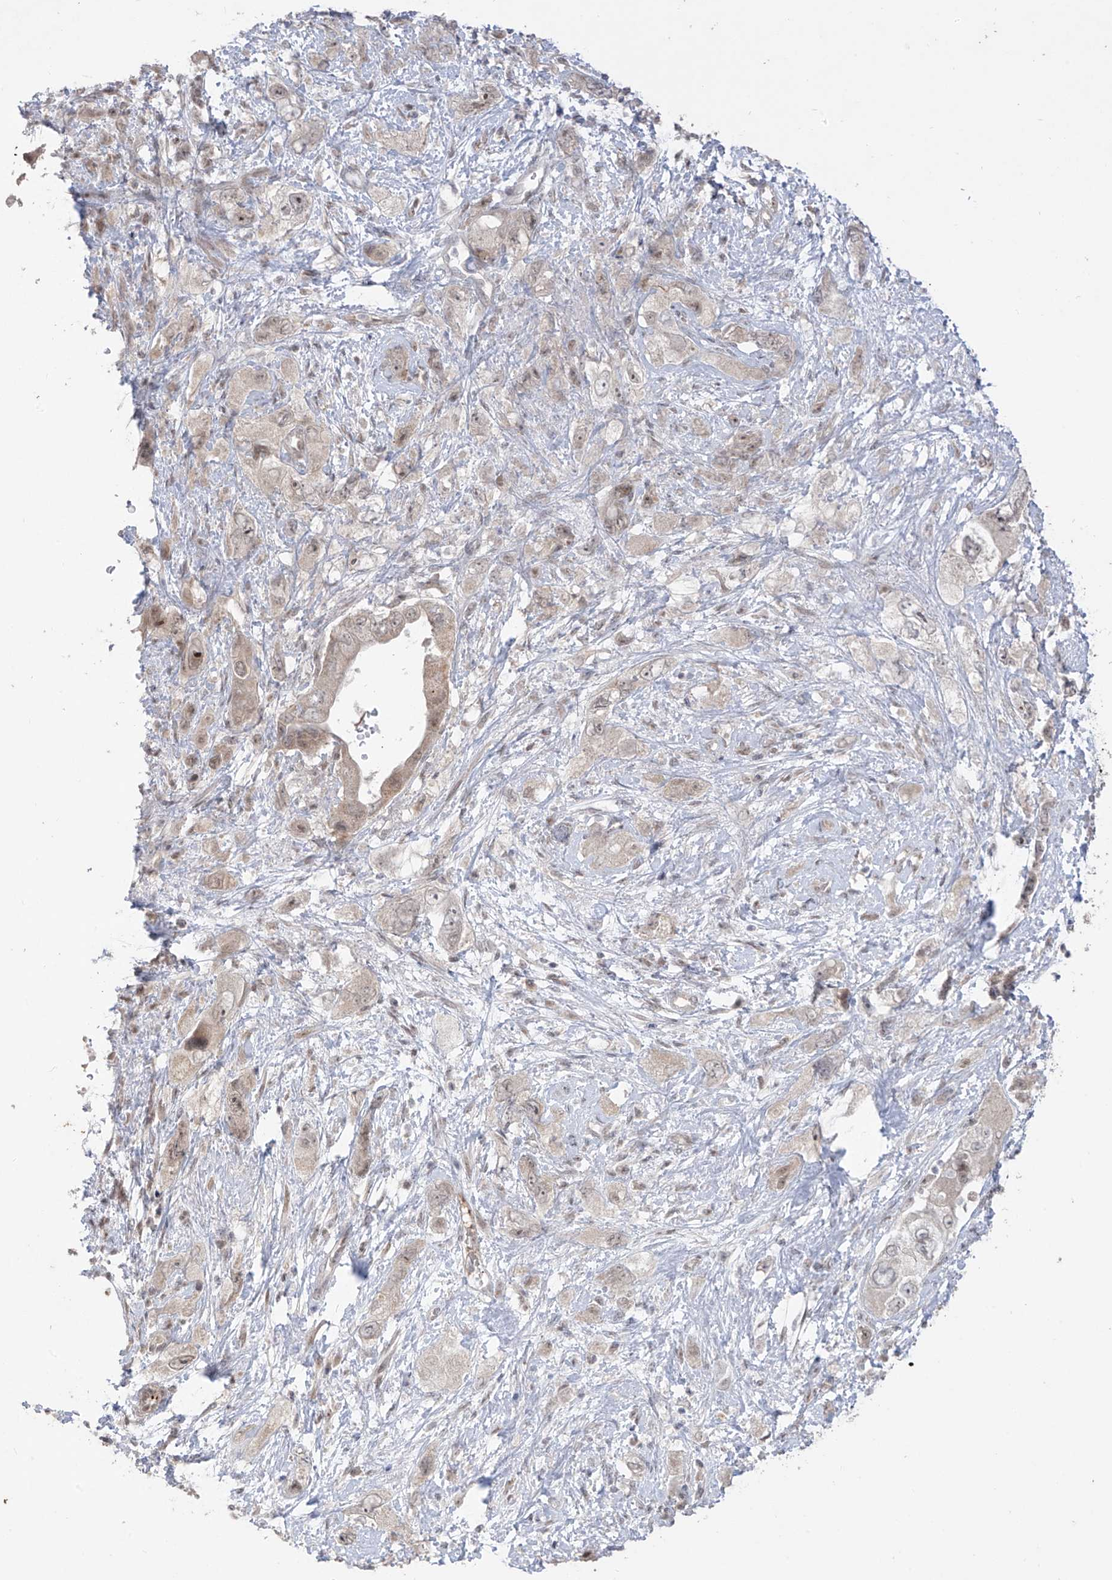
{"staining": {"intensity": "weak", "quantity": ">75%", "location": "nuclear"}, "tissue": "pancreatic cancer", "cell_type": "Tumor cells", "image_type": "cancer", "snomed": [{"axis": "morphology", "description": "Adenocarcinoma, NOS"}, {"axis": "topography", "description": "Pancreas"}], "caption": "An image of pancreatic cancer (adenocarcinoma) stained for a protein exhibits weak nuclear brown staining in tumor cells. (Stains: DAB (3,3'-diaminobenzidine) in brown, nuclei in blue, Microscopy: brightfield microscopy at high magnification).", "gene": "OGT", "patient": {"sex": "female", "age": 73}}